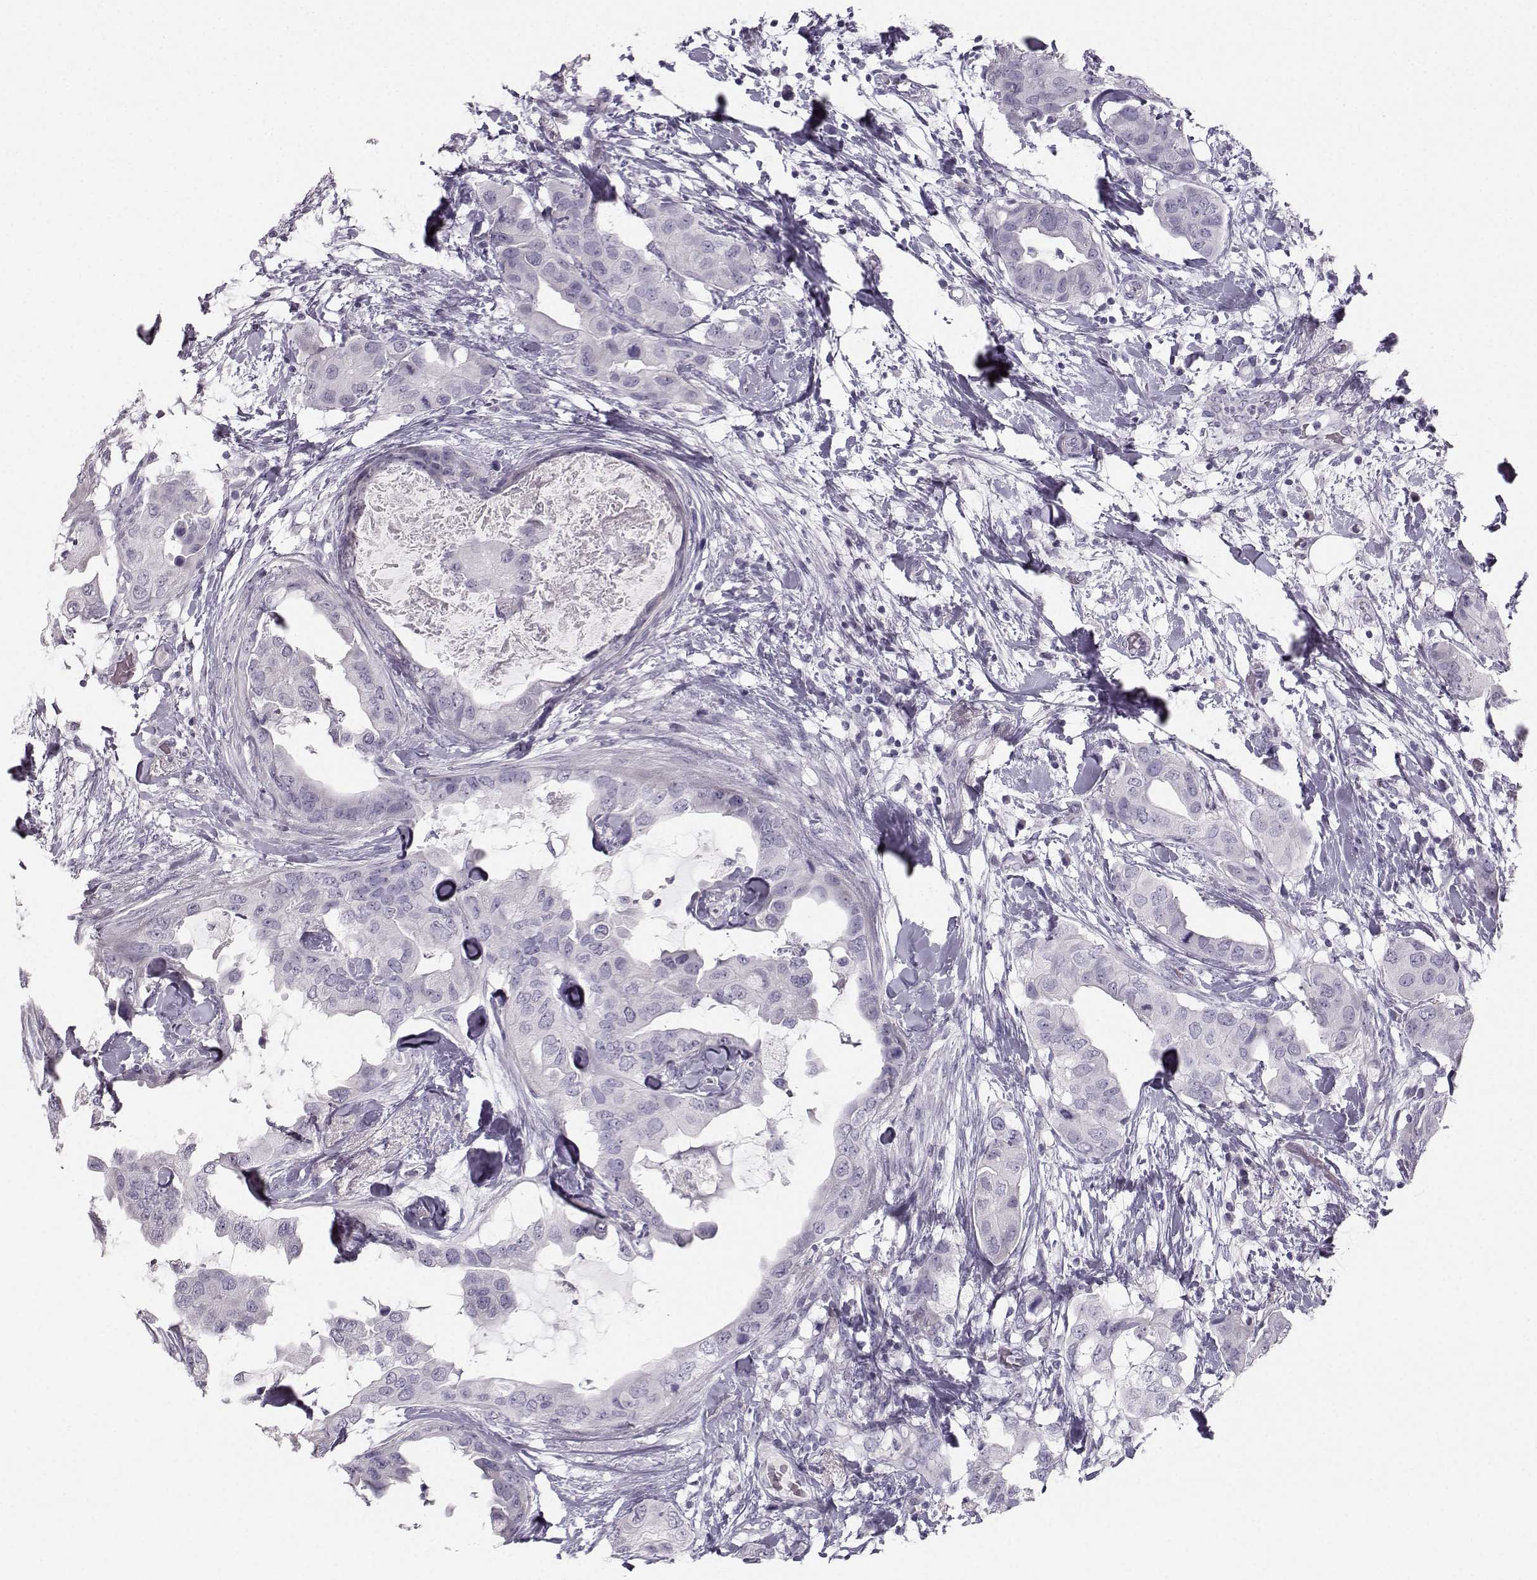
{"staining": {"intensity": "negative", "quantity": "none", "location": "none"}, "tissue": "breast cancer", "cell_type": "Tumor cells", "image_type": "cancer", "snomed": [{"axis": "morphology", "description": "Normal tissue, NOS"}, {"axis": "morphology", "description": "Duct carcinoma"}, {"axis": "topography", "description": "Breast"}], "caption": "A high-resolution photomicrograph shows IHC staining of breast cancer (intraductal carcinoma), which demonstrates no significant positivity in tumor cells.", "gene": "CASR", "patient": {"sex": "female", "age": 40}}